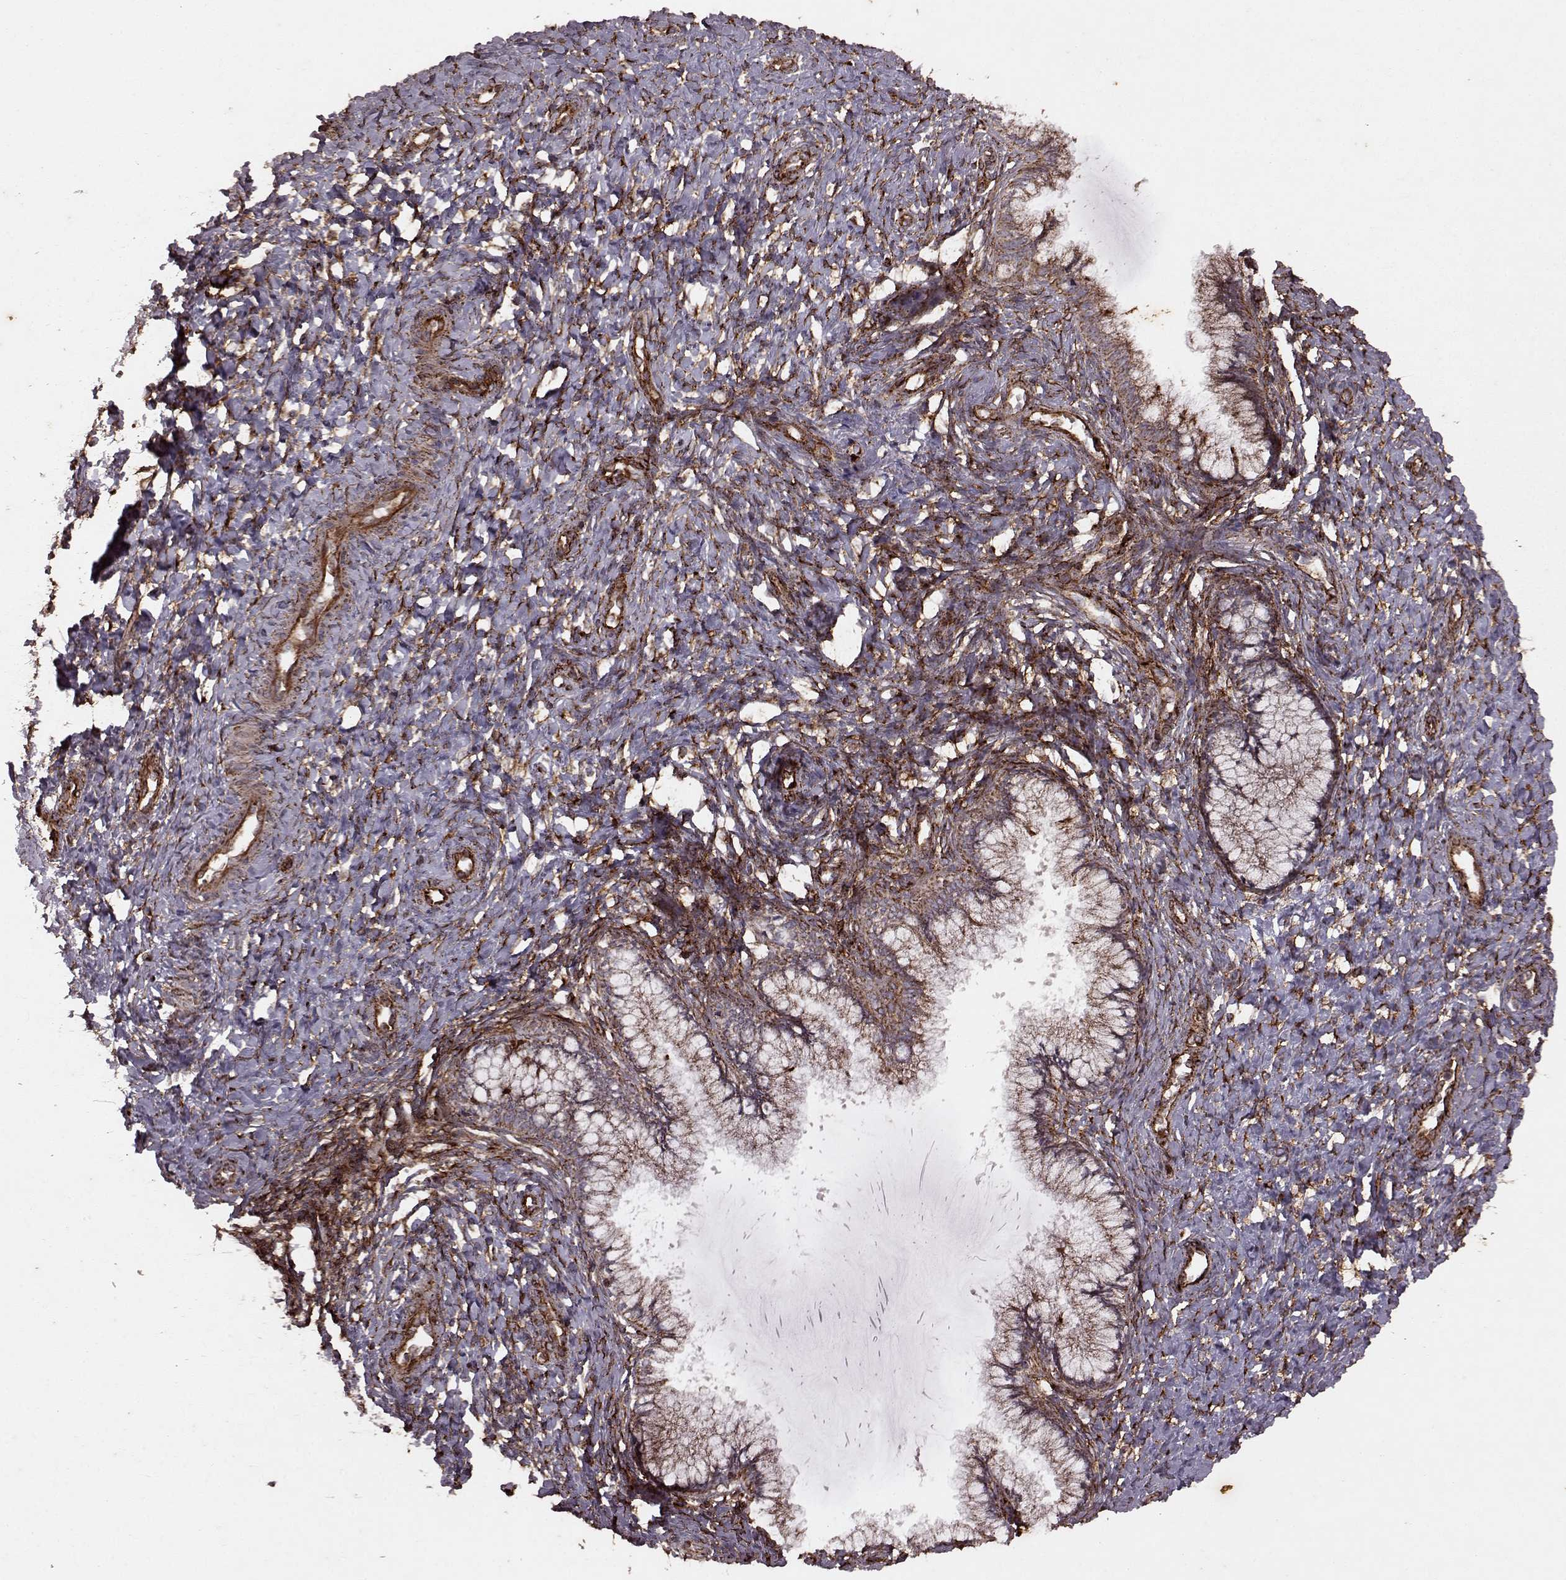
{"staining": {"intensity": "weak", "quantity": ">75%", "location": "cytoplasmic/membranous"}, "tissue": "cervix", "cell_type": "Glandular cells", "image_type": "normal", "snomed": [{"axis": "morphology", "description": "Normal tissue, NOS"}, {"axis": "topography", "description": "Cervix"}], "caption": "Benign cervix was stained to show a protein in brown. There is low levels of weak cytoplasmic/membranous expression in approximately >75% of glandular cells. Using DAB (brown) and hematoxylin (blue) stains, captured at high magnification using brightfield microscopy.", "gene": "ENSG00000285130", "patient": {"sex": "female", "age": 37}}